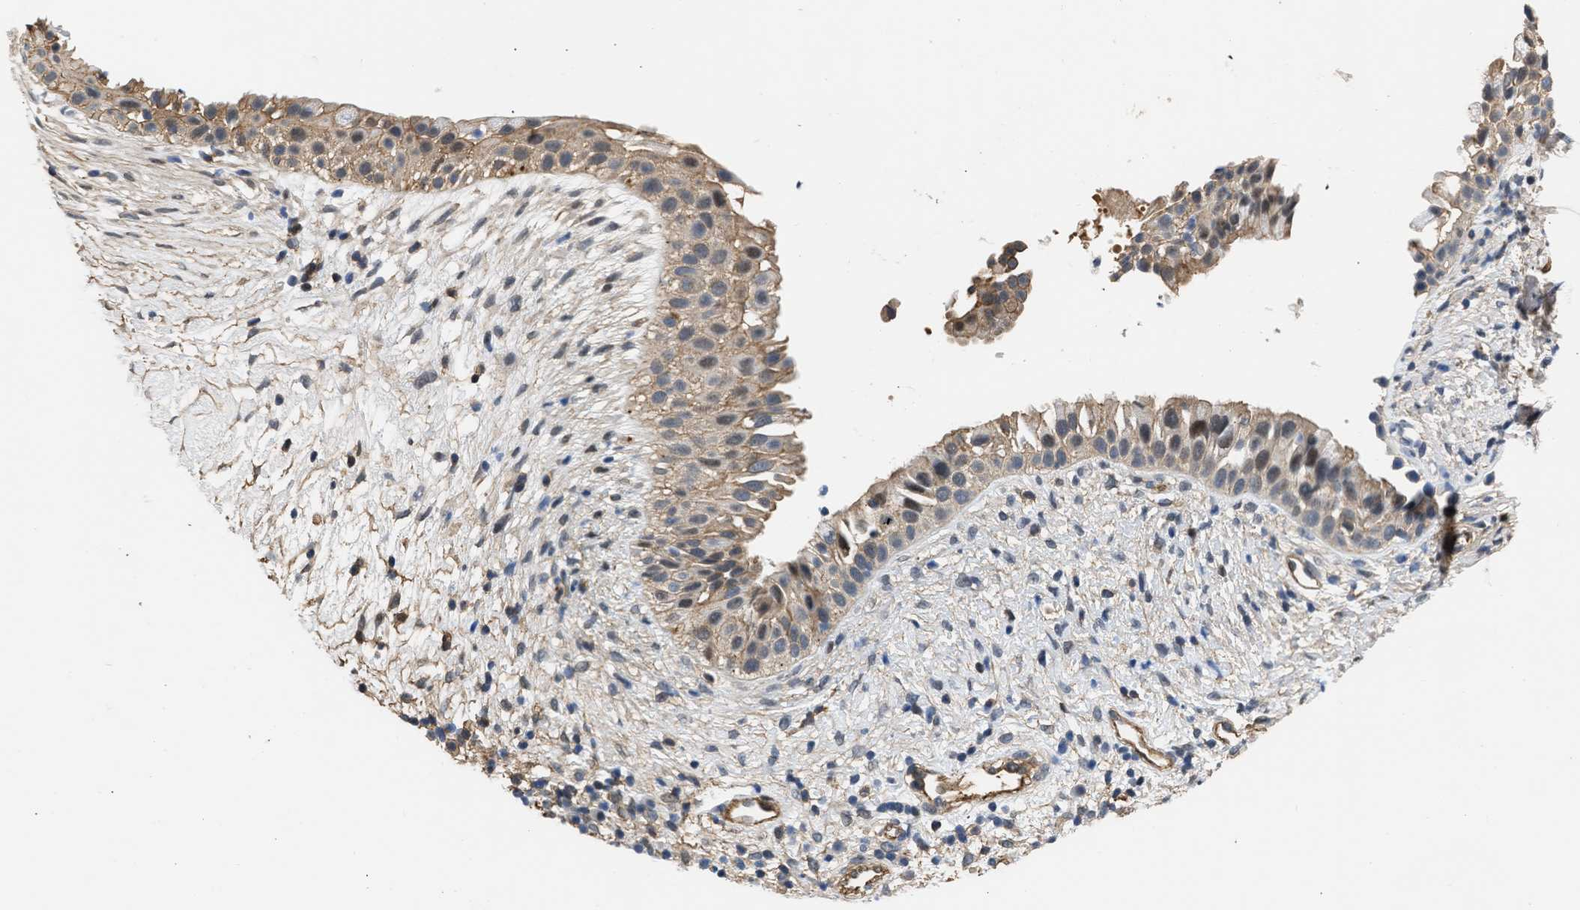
{"staining": {"intensity": "moderate", "quantity": ">75%", "location": "cytoplasmic/membranous,nuclear"}, "tissue": "nasopharynx", "cell_type": "Respiratory epithelial cells", "image_type": "normal", "snomed": [{"axis": "morphology", "description": "Normal tissue, NOS"}, {"axis": "topography", "description": "Nasopharynx"}], "caption": "Immunohistochemistry (IHC) of benign nasopharynx shows medium levels of moderate cytoplasmic/membranous,nuclear expression in approximately >75% of respiratory epithelial cells.", "gene": "MAS1L", "patient": {"sex": "male", "age": 22}}